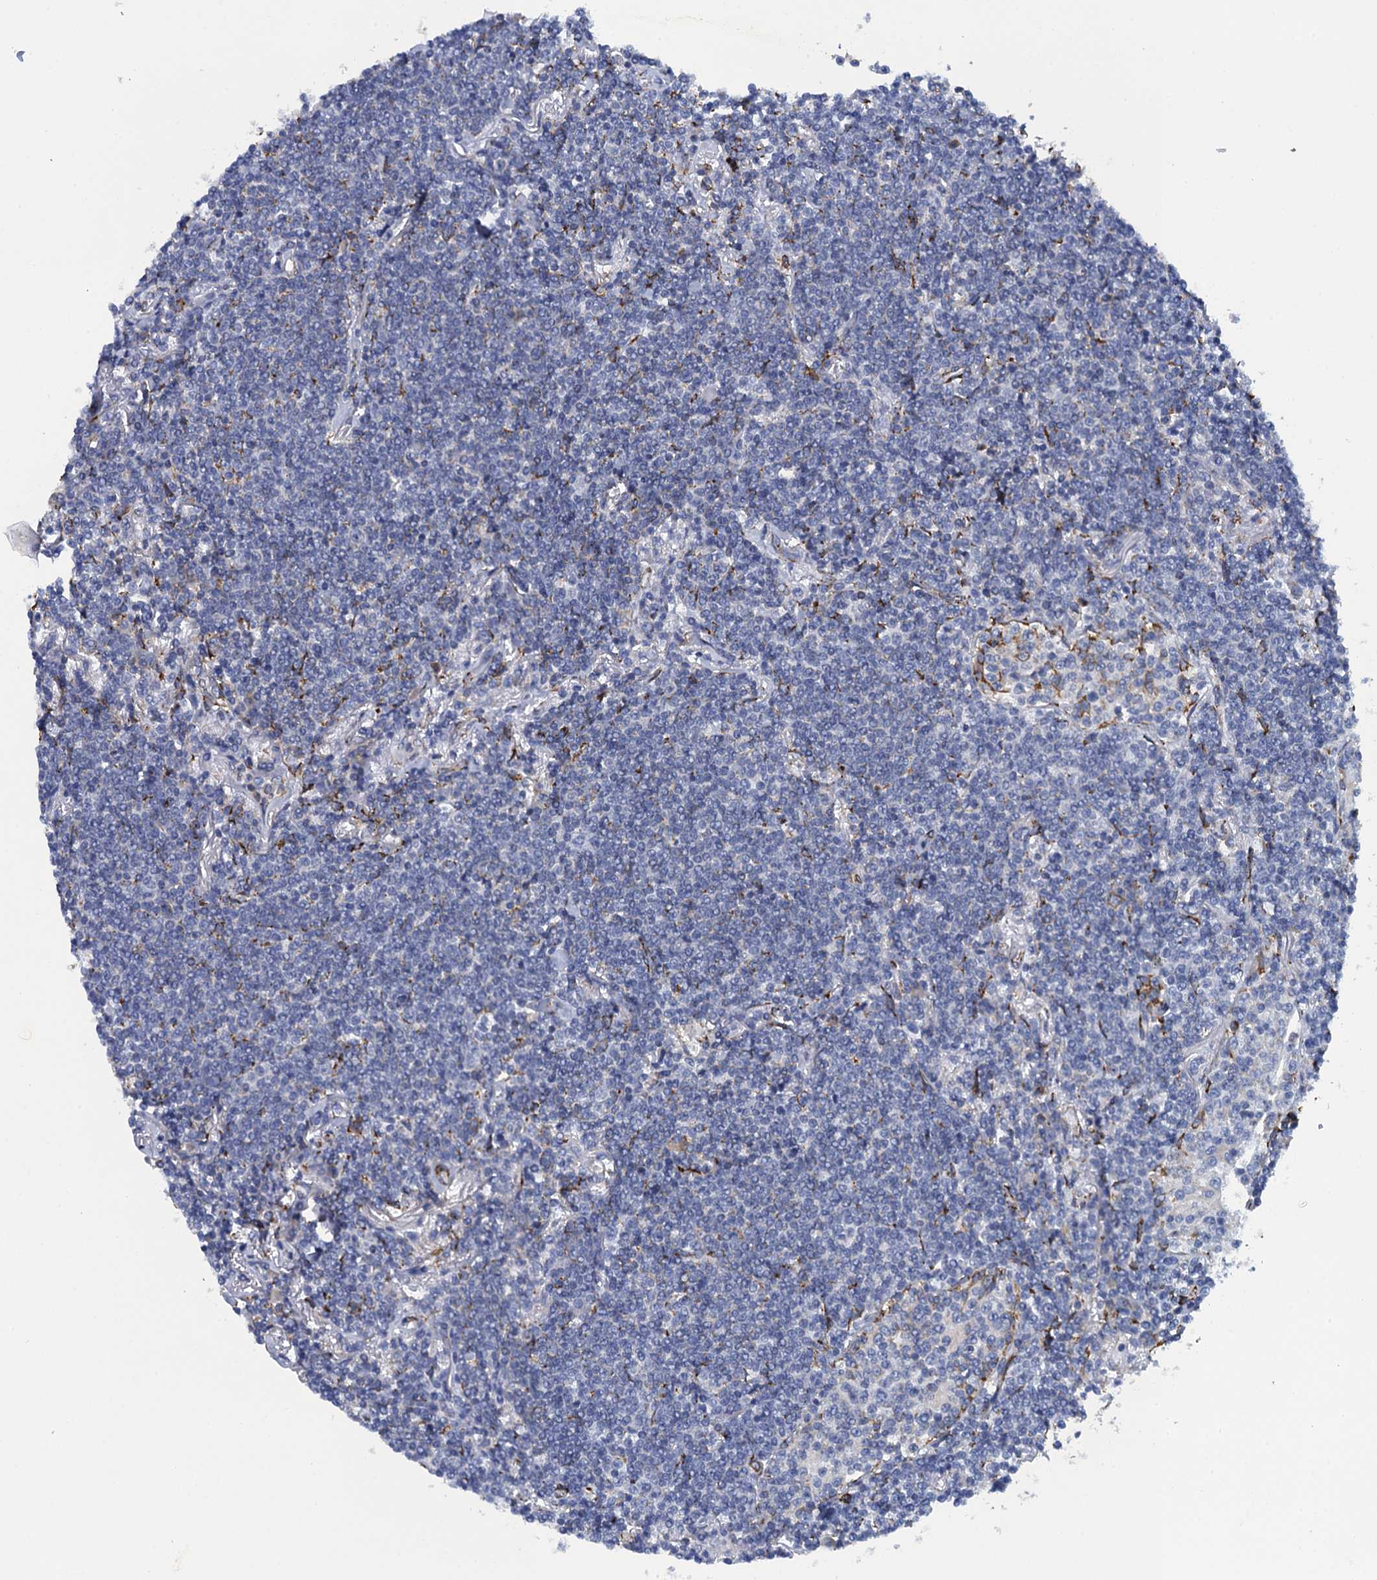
{"staining": {"intensity": "negative", "quantity": "none", "location": "none"}, "tissue": "lymphoma", "cell_type": "Tumor cells", "image_type": "cancer", "snomed": [{"axis": "morphology", "description": "Malignant lymphoma, non-Hodgkin's type, Low grade"}, {"axis": "topography", "description": "Lung"}], "caption": "The immunohistochemistry histopathology image has no significant expression in tumor cells of malignant lymphoma, non-Hodgkin's type (low-grade) tissue.", "gene": "POGLUT3", "patient": {"sex": "female", "age": 71}}